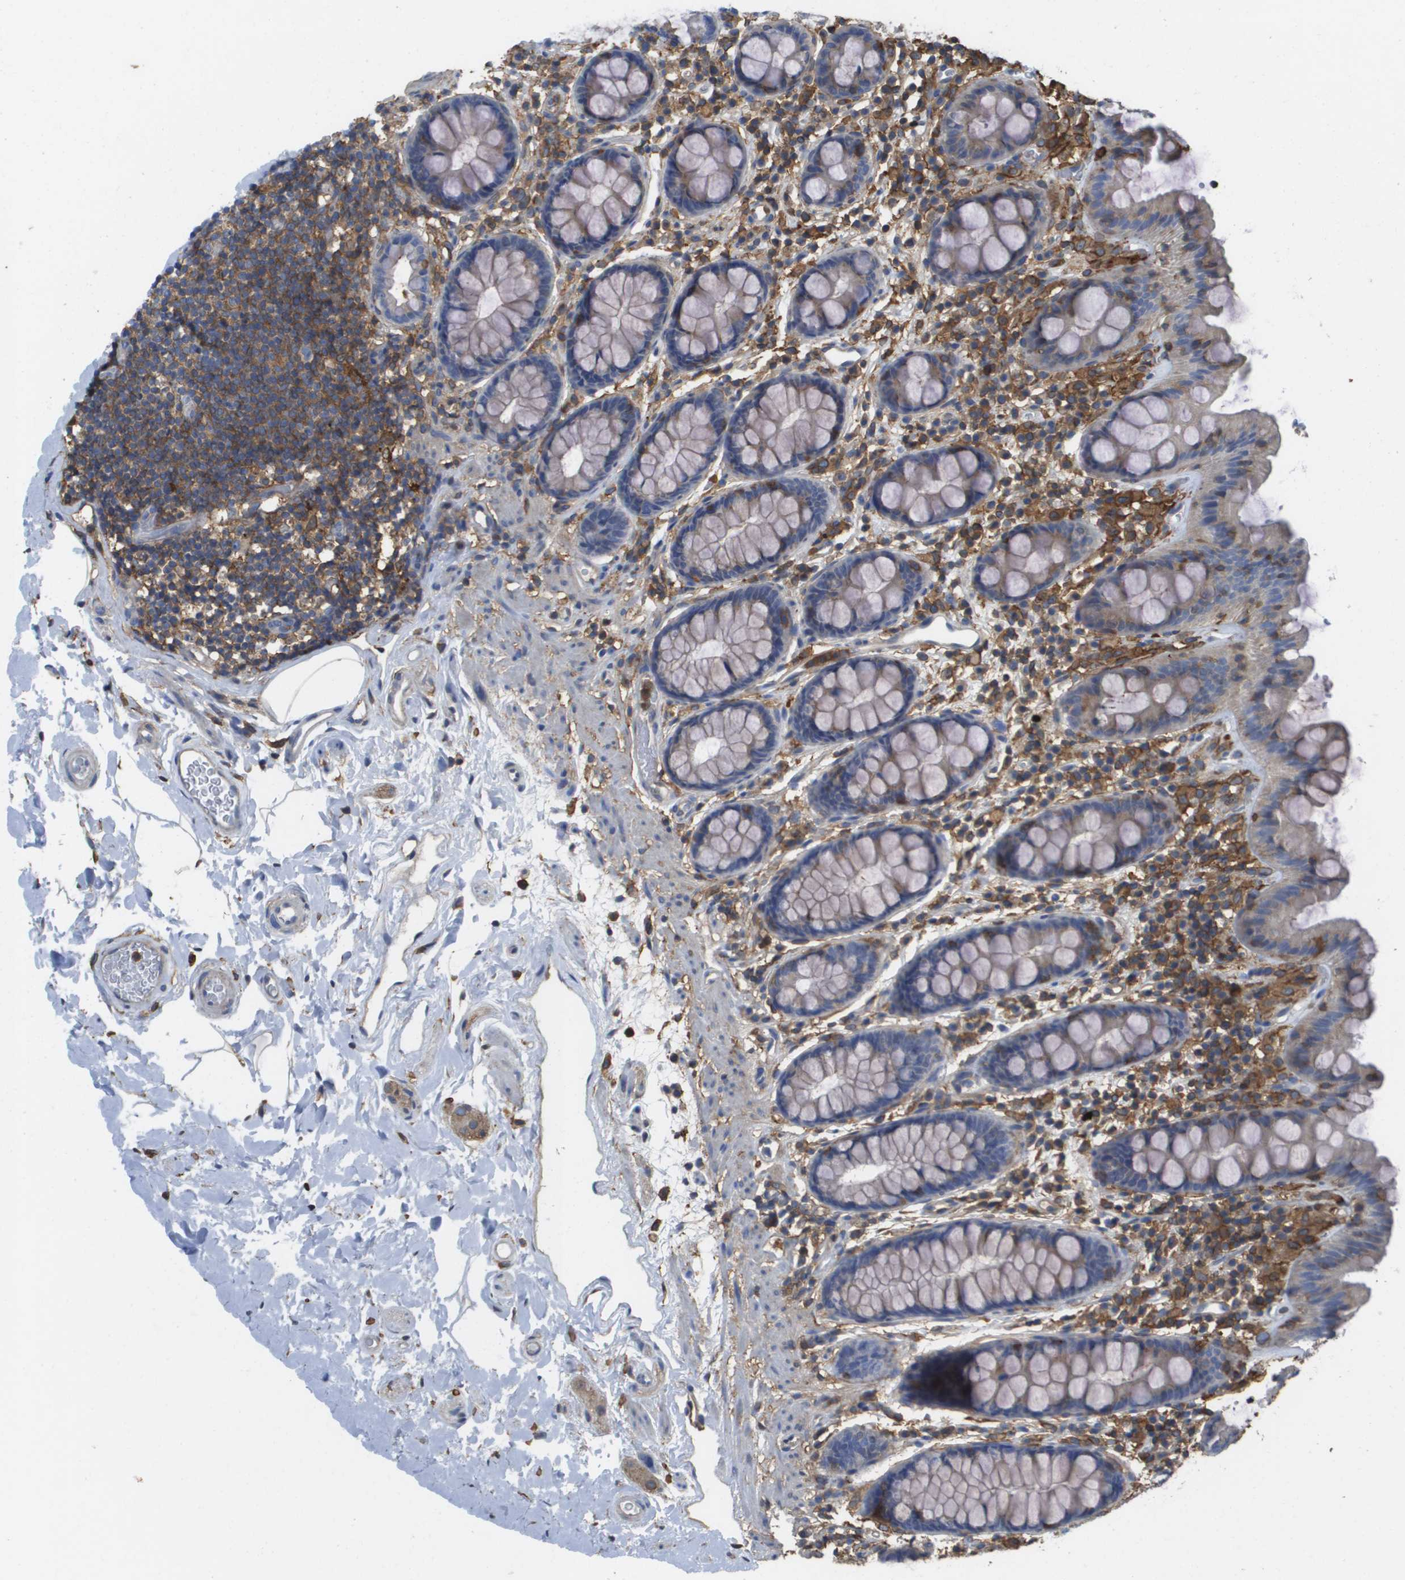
{"staining": {"intensity": "negative", "quantity": "none", "location": "none"}, "tissue": "colon", "cell_type": "Endothelial cells", "image_type": "normal", "snomed": [{"axis": "morphology", "description": "Normal tissue, NOS"}, {"axis": "topography", "description": "Colon"}], "caption": "IHC image of unremarkable human colon stained for a protein (brown), which demonstrates no expression in endothelial cells.", "gene": "PASK", "patient": {"sex": "female", "age": 80}}